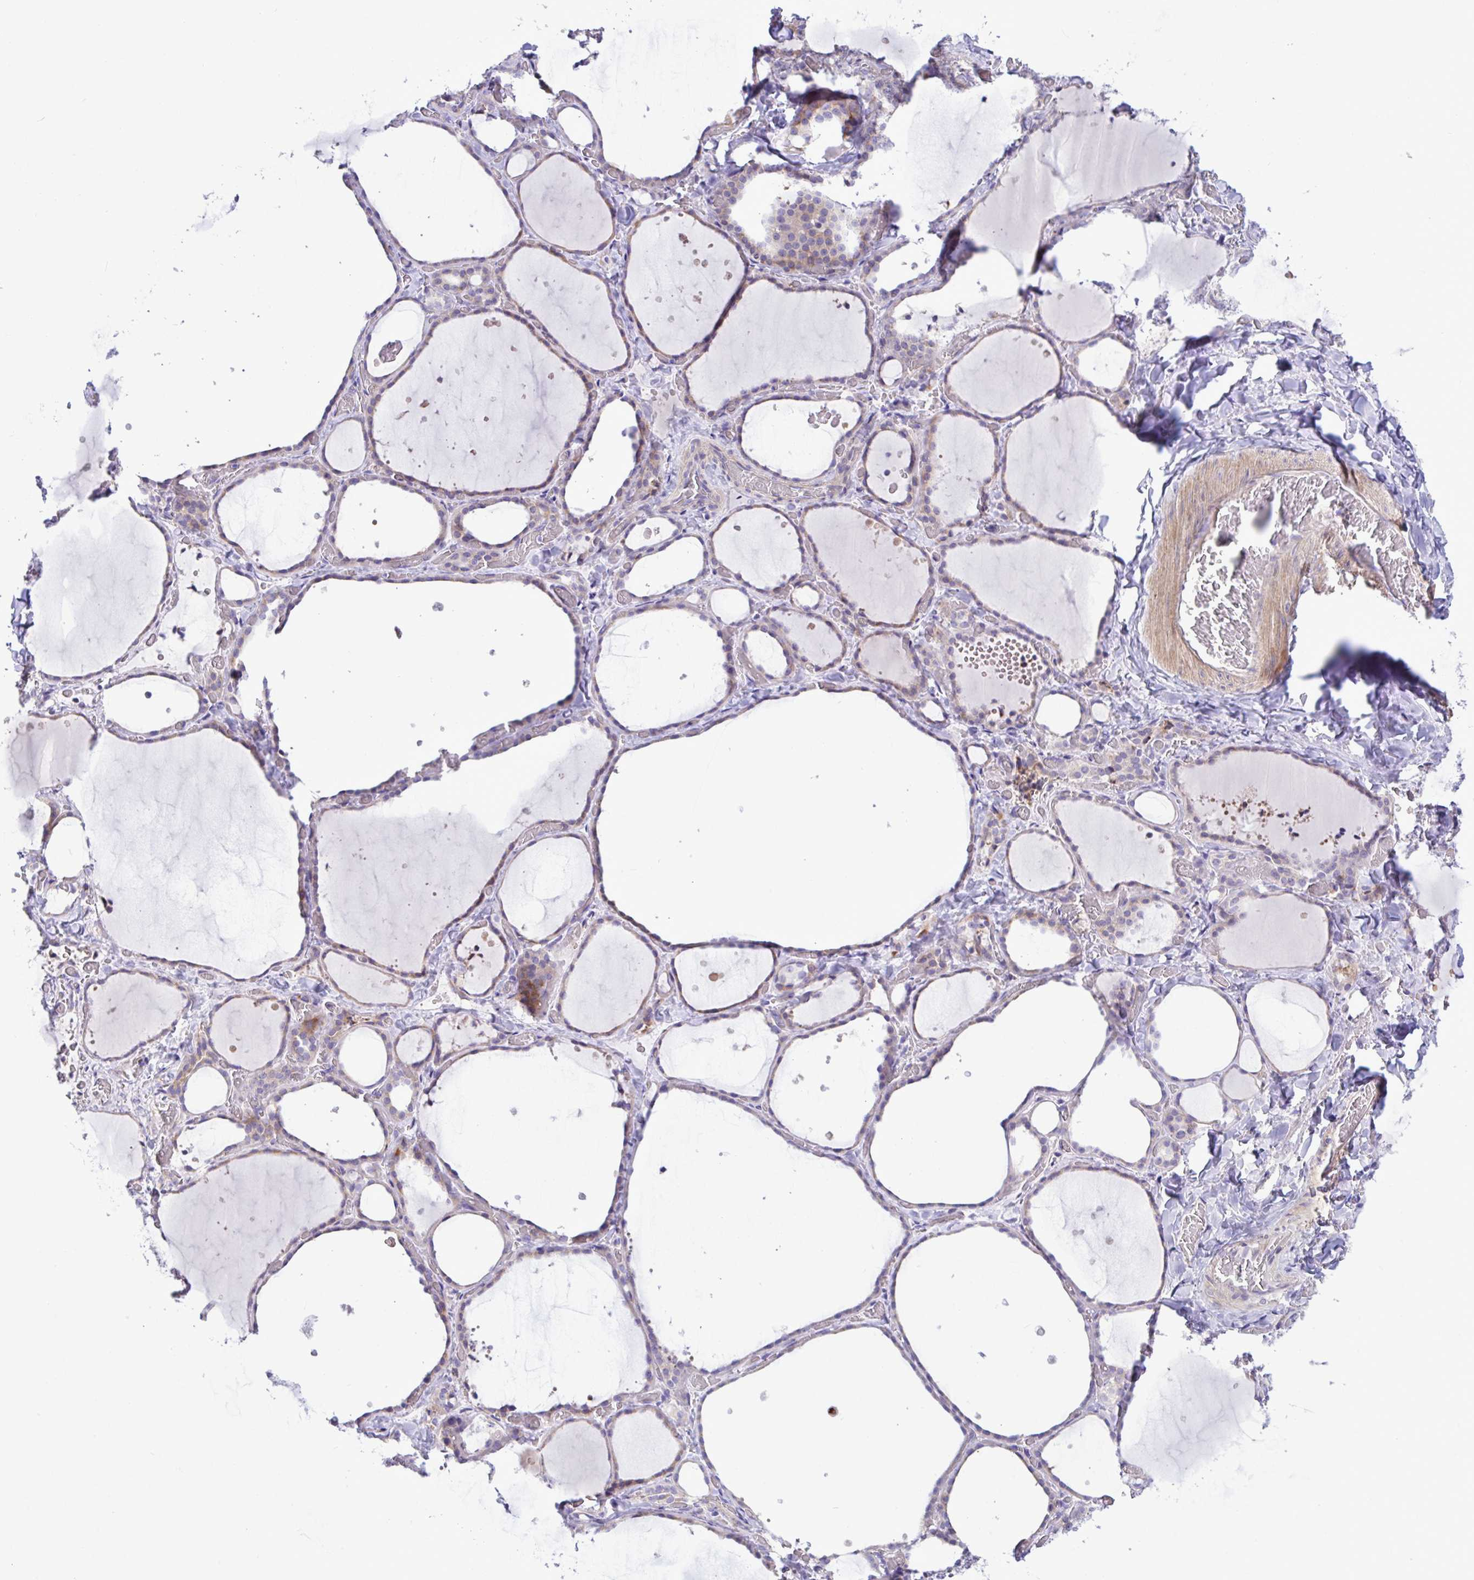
{"staining": {"intensity": "moderate", "quantity": "<25%", "location": "cytoplasmic/membranous"}, "tissue": "thyroid gland", "cell_type": "Glandular cells", "image_type": "normal", "snomed": [{"axis": "morphology", "description": "Normal tissue, NOS"}, {"axis": "topography", "description": "Thyroid gland"}], "caption": "The photomicrograph reveals immunohistochemical staining of unremarkable thyroid gland. There is moderate cytoplasmic/membranous positivity is seen in approximately <25% of glandular cells.", "gene": "FAM86B1", "patient": {"sex": "female", "age": 36}}